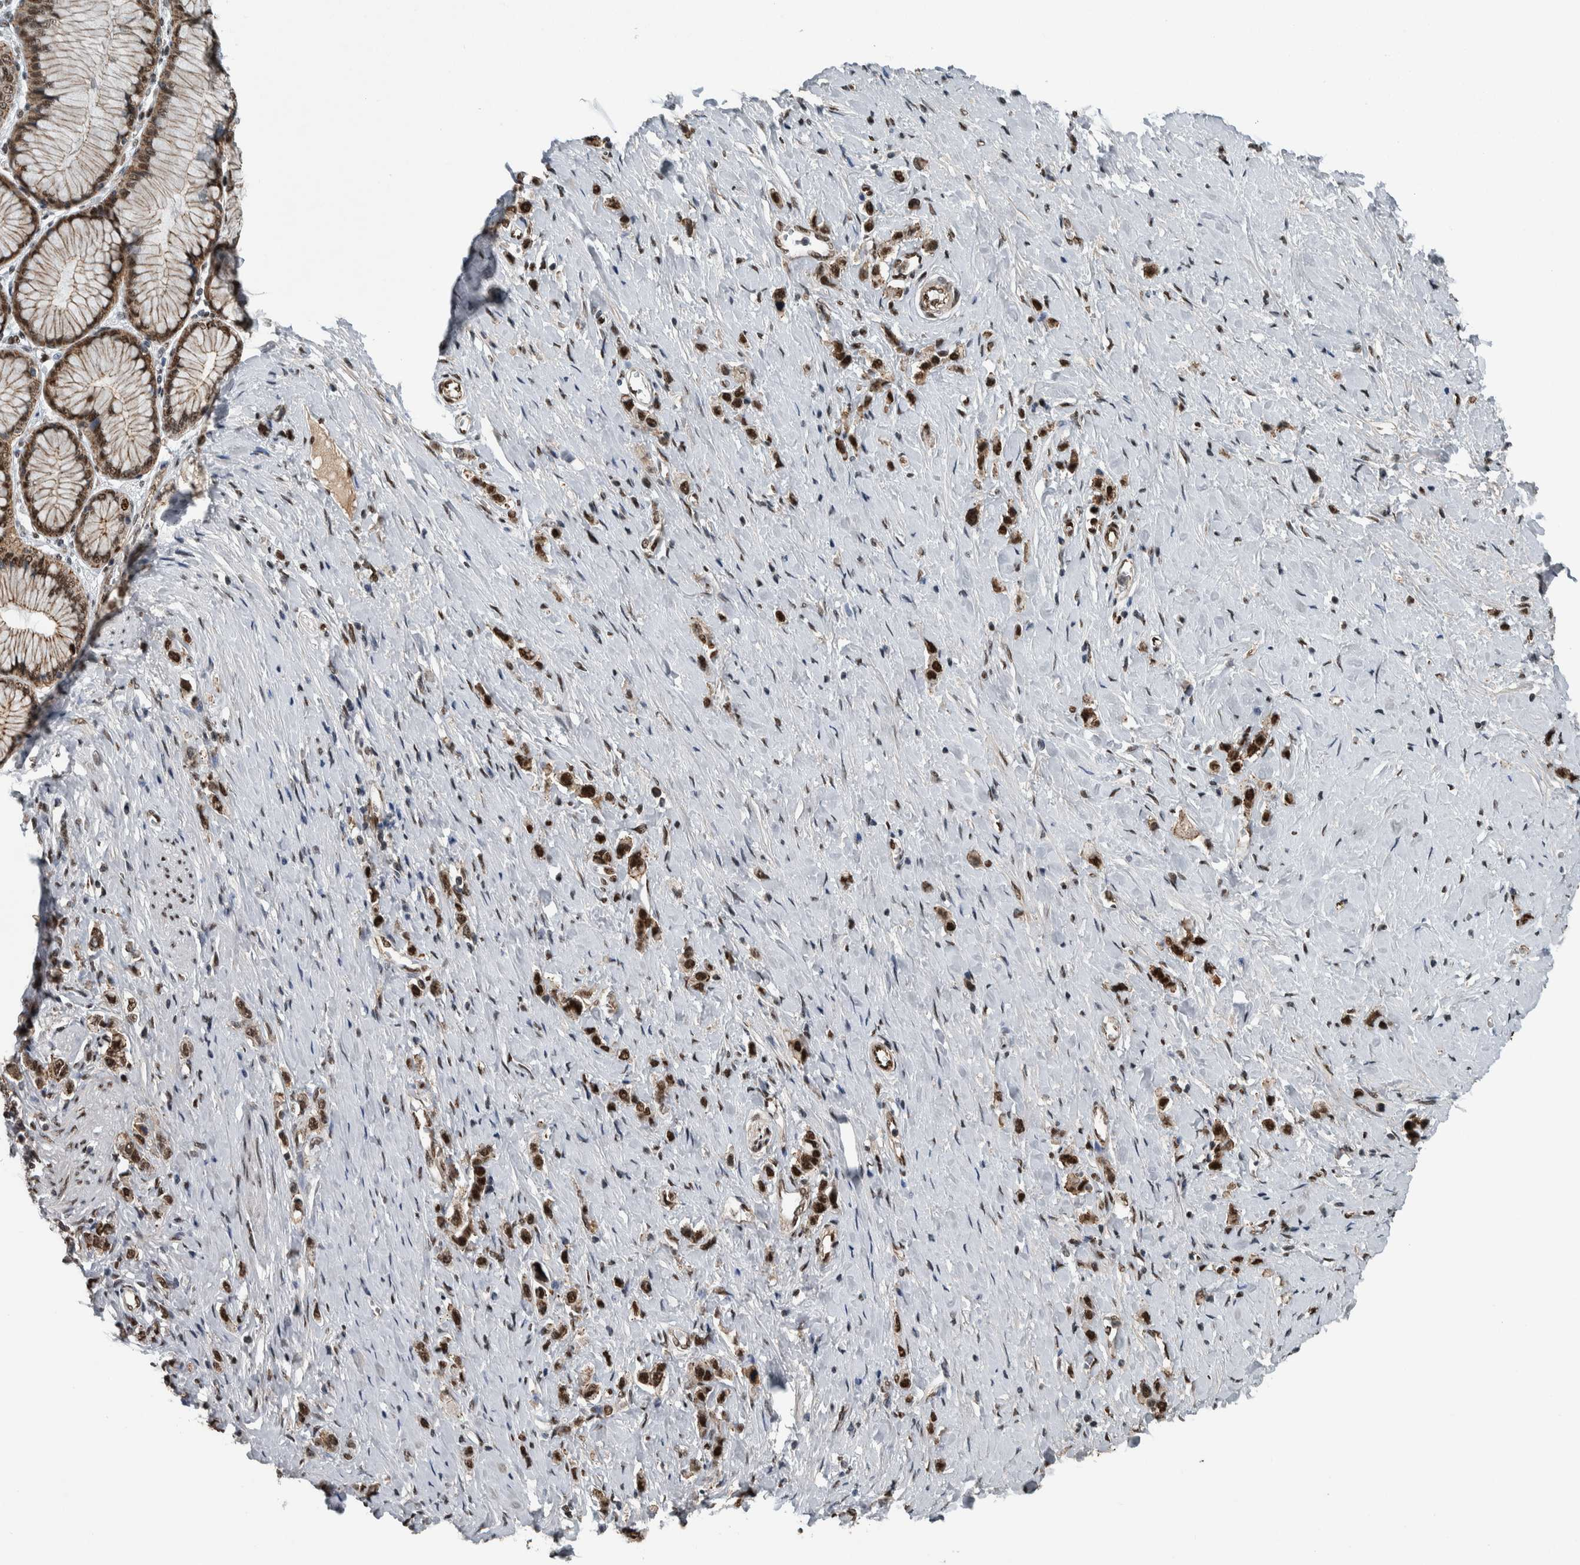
{"staining": {"intensity": "strong", "quantity": "25%-75%", "location": "nuclear"}, "tissue": "stomach cancer", "cell_type": "Tumor cells", "image_type": "cancer", "snomed": [{"axis": "morphology", "description": "Adenocarcinoma, NOS"}, {"axis": "topography", "description": "Stomach"}], "caption": "Stomach cancer (adenocarcinoma) tissue demonstrates strong nuclear positivity in about 25%-75% of tumor cells, visualized by immunohistochemistry. Nuclei are stained in blue.", "gene": "FAM135B", "patient": {"sex": "female", "age": 65}}